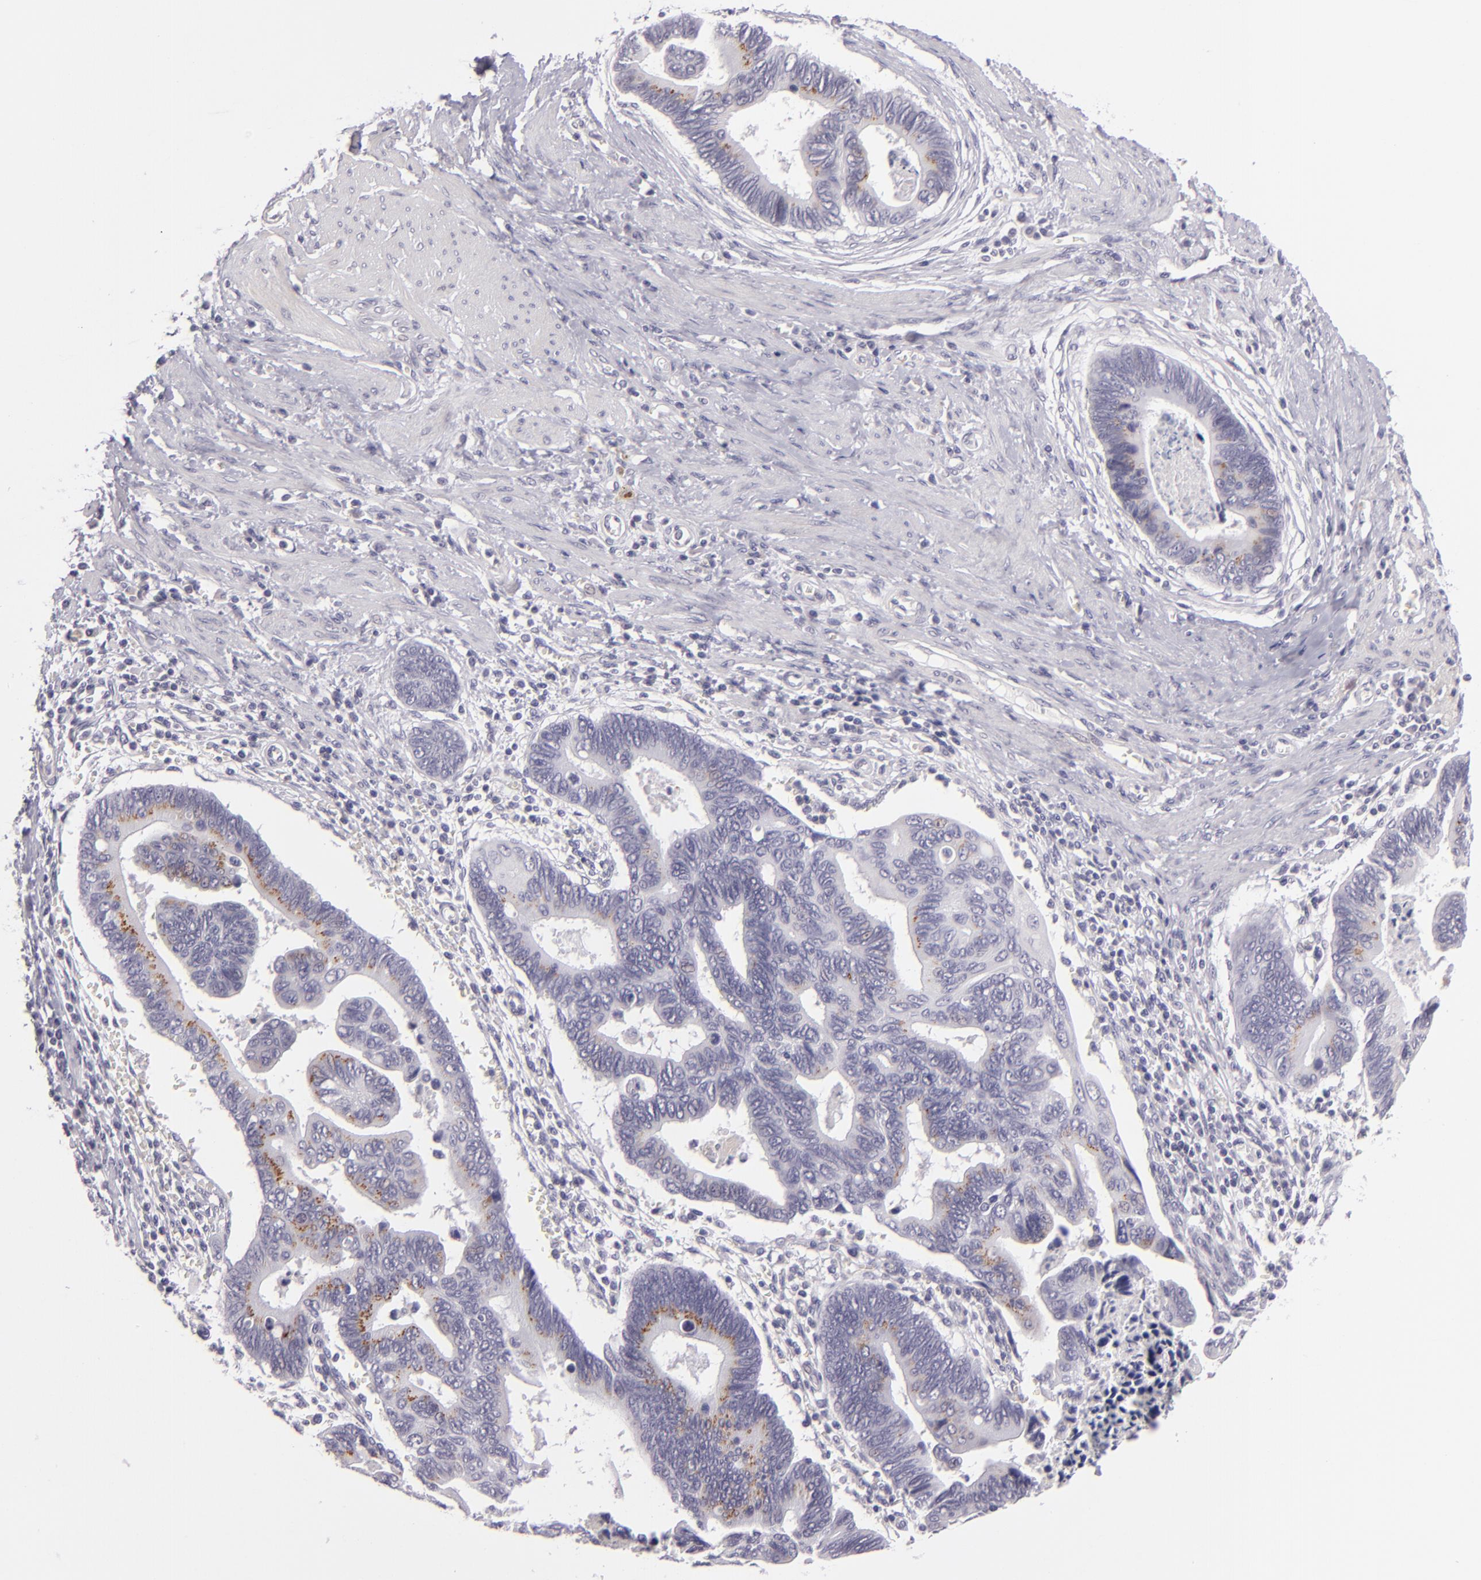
{"staining": {"intensity": "moderate", "quantity": "<25%", "location": "cytoplasmic/membranous"}, "tissue": "pancreatic cancer", "cell_type": "Tumor cells", "image_type": "cancer", "snomed": [{"axis": "morphology", "description": "Adenocarcinoma, NOS"}, {"axis": "topography", "description": "Pancreas"}], "caption": "This micrograph demonstrates pancreatic cancer (adenocarcinoma) stained with immunohistochemistry (IHC) to label a protein in brown. The cytoplasmic/membranous of tumor cells show moderate positivity for the protein. Nuclei are counter-stained blue.", "gene": "EGFL6", "patient": {"sex": "female", "age": 70}}